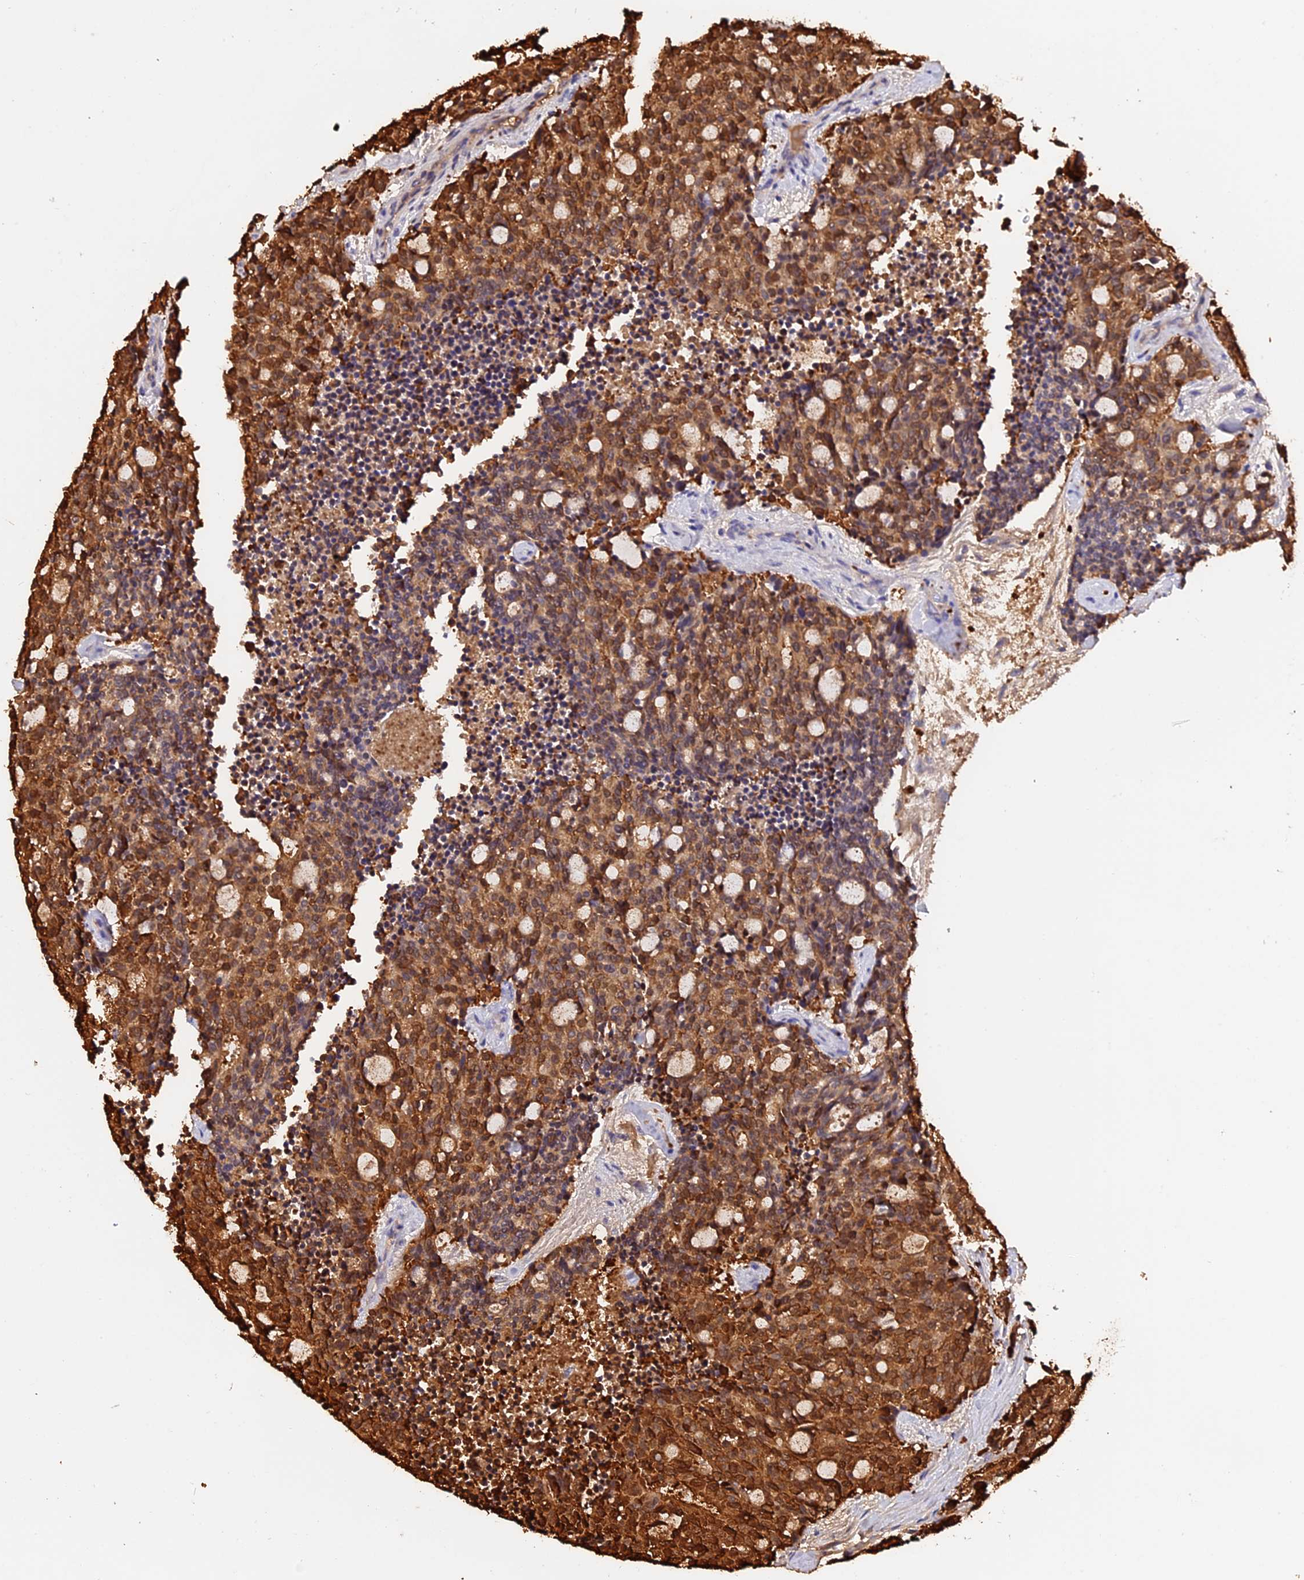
{"staining": {"intensity": "strong", "quantity": ">75%", "location": "cytoplasmic/membranous,nuclear"}, "tissue": "carcinoid", "cell_type": "Tumor cells", "image_type": "cancer", "snomed": [{"axis": "morphology", "description": "Carcinoid, malignant, NOS"}, {"axis": "topography", "description": "Pancreas"}], "caption": "Immunohistochemical staining of malignant carcinoid demonstrates strong cytoplasmic/membranous and nuclear protein positivity in approximately >75% of tumor cells.", "gene": "MAP3K7CL", "patient": {"sex": "female", "age": 54}}